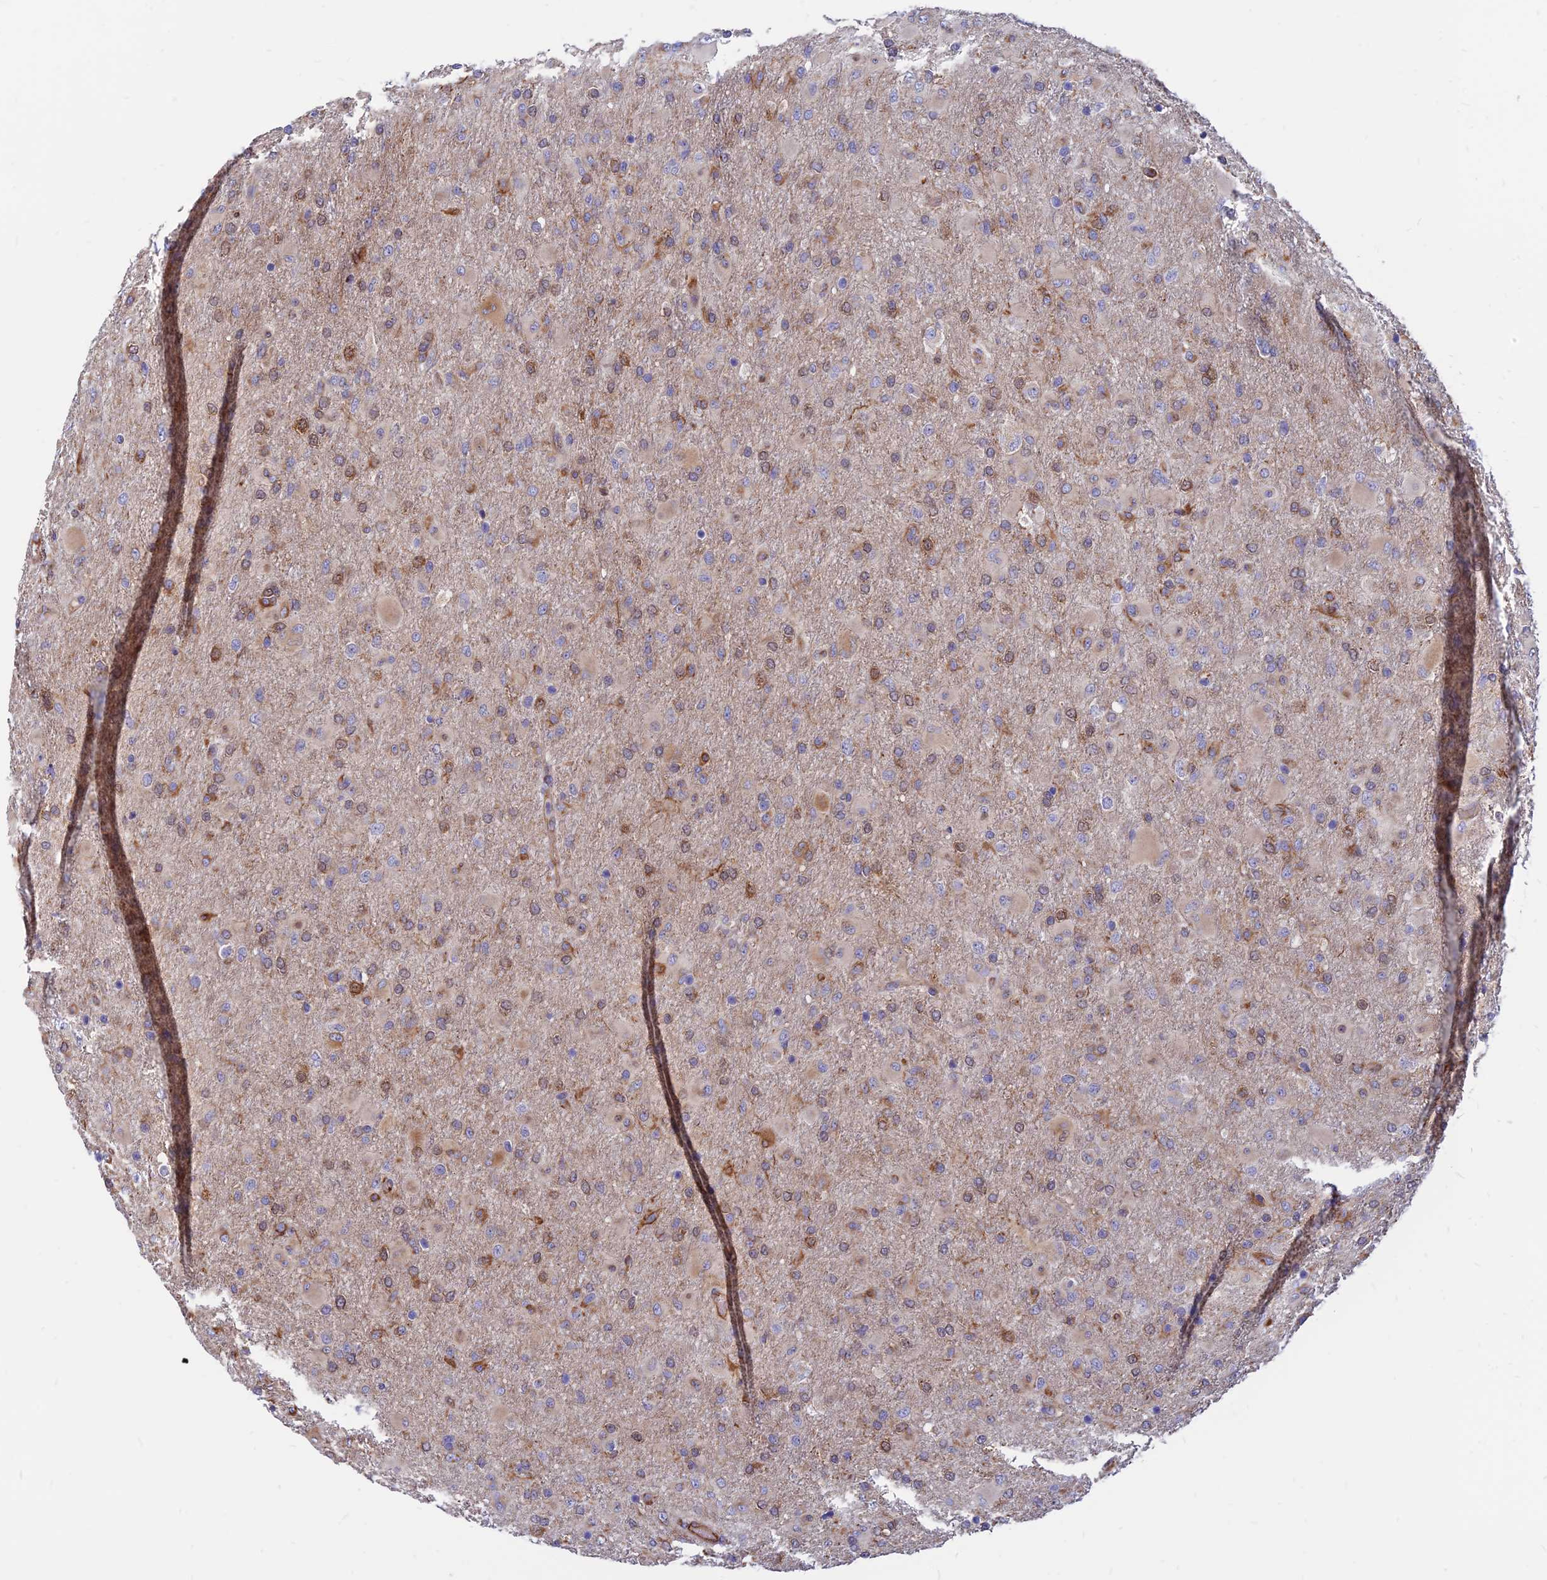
{"staining": {"intensity": "moderate", "quantity": "25%-75%", "location": "cytoplasmic/membranous"}, "tissue": "glioma", "cell_type": "Tumor cells", "image_type": "cancer", "snomed": [{"axis": "morphology", "description": "Glioma, malignant, Low grade"}, {"axis": "topography", "description": "Brain"}], "caption": "A high-resolution photomicrograph shows IHC staining of low-grade glioma (malignant), which reveals moderate cytoplasmic/membranous positivity in approximately 25%-75% of tumor cells.", "gene": "CDK18", "patient": {"sex": "male", "age": 65}}